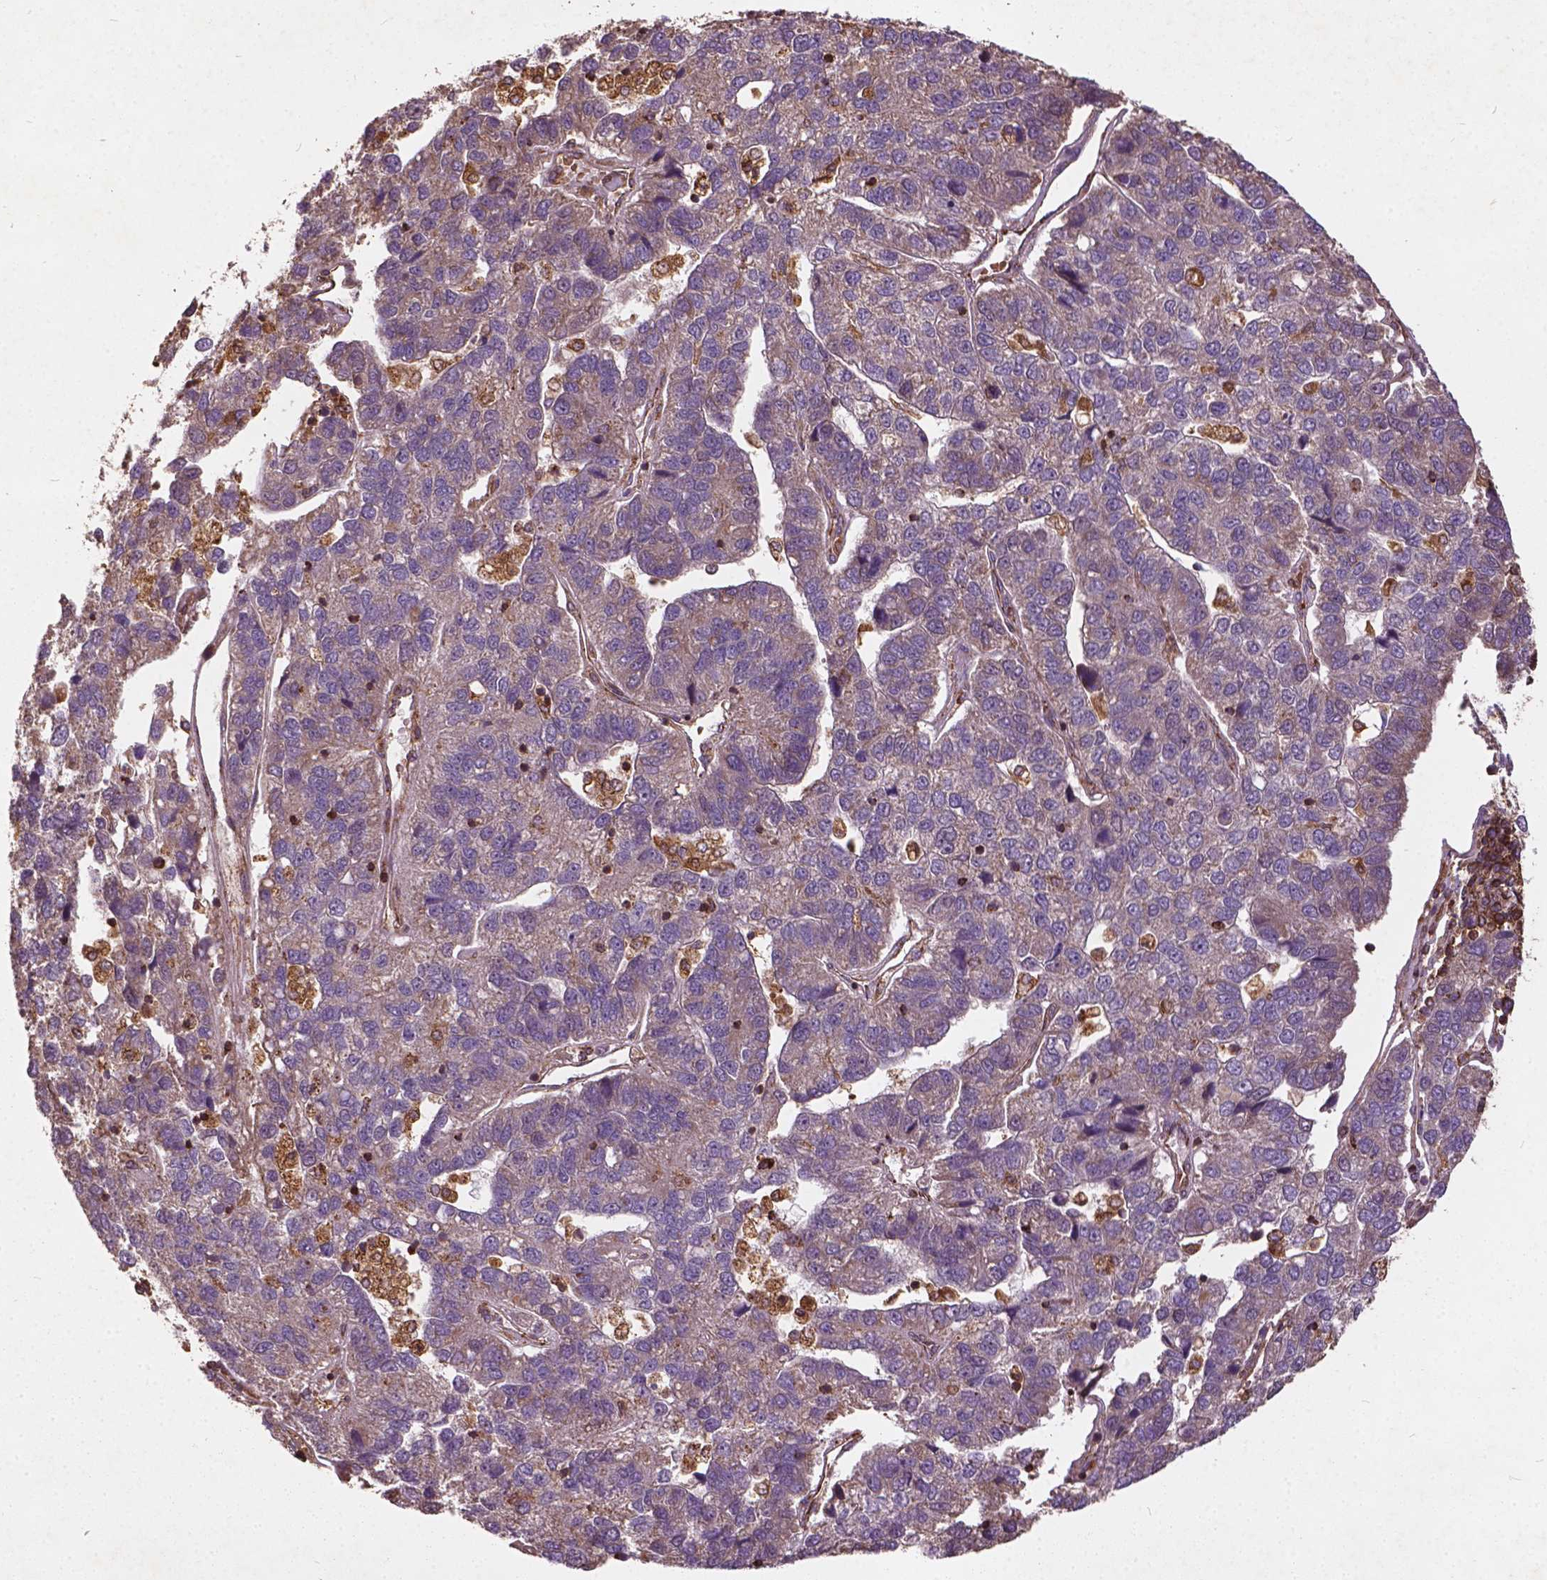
{"staining": {"intensity": "negative", "quantity": "none", "location": "none"}, "tissue": "pancreatic cancer", "cell_type": "Tumor cells", "image_type": "cancer", "snomed": [{"axis": "morphology", "description": "Adenocarcinoma, NOS"}, {"axis": "topography", "description": "Pancreas"}], "caption": "DAB immunohistochemical staining of human adenocarcinoma (pancreatic) demonstrates no significant staining in tumor cells.", "gene": "UBXN2A", "patient": {"sex": "female", "age": 61}}